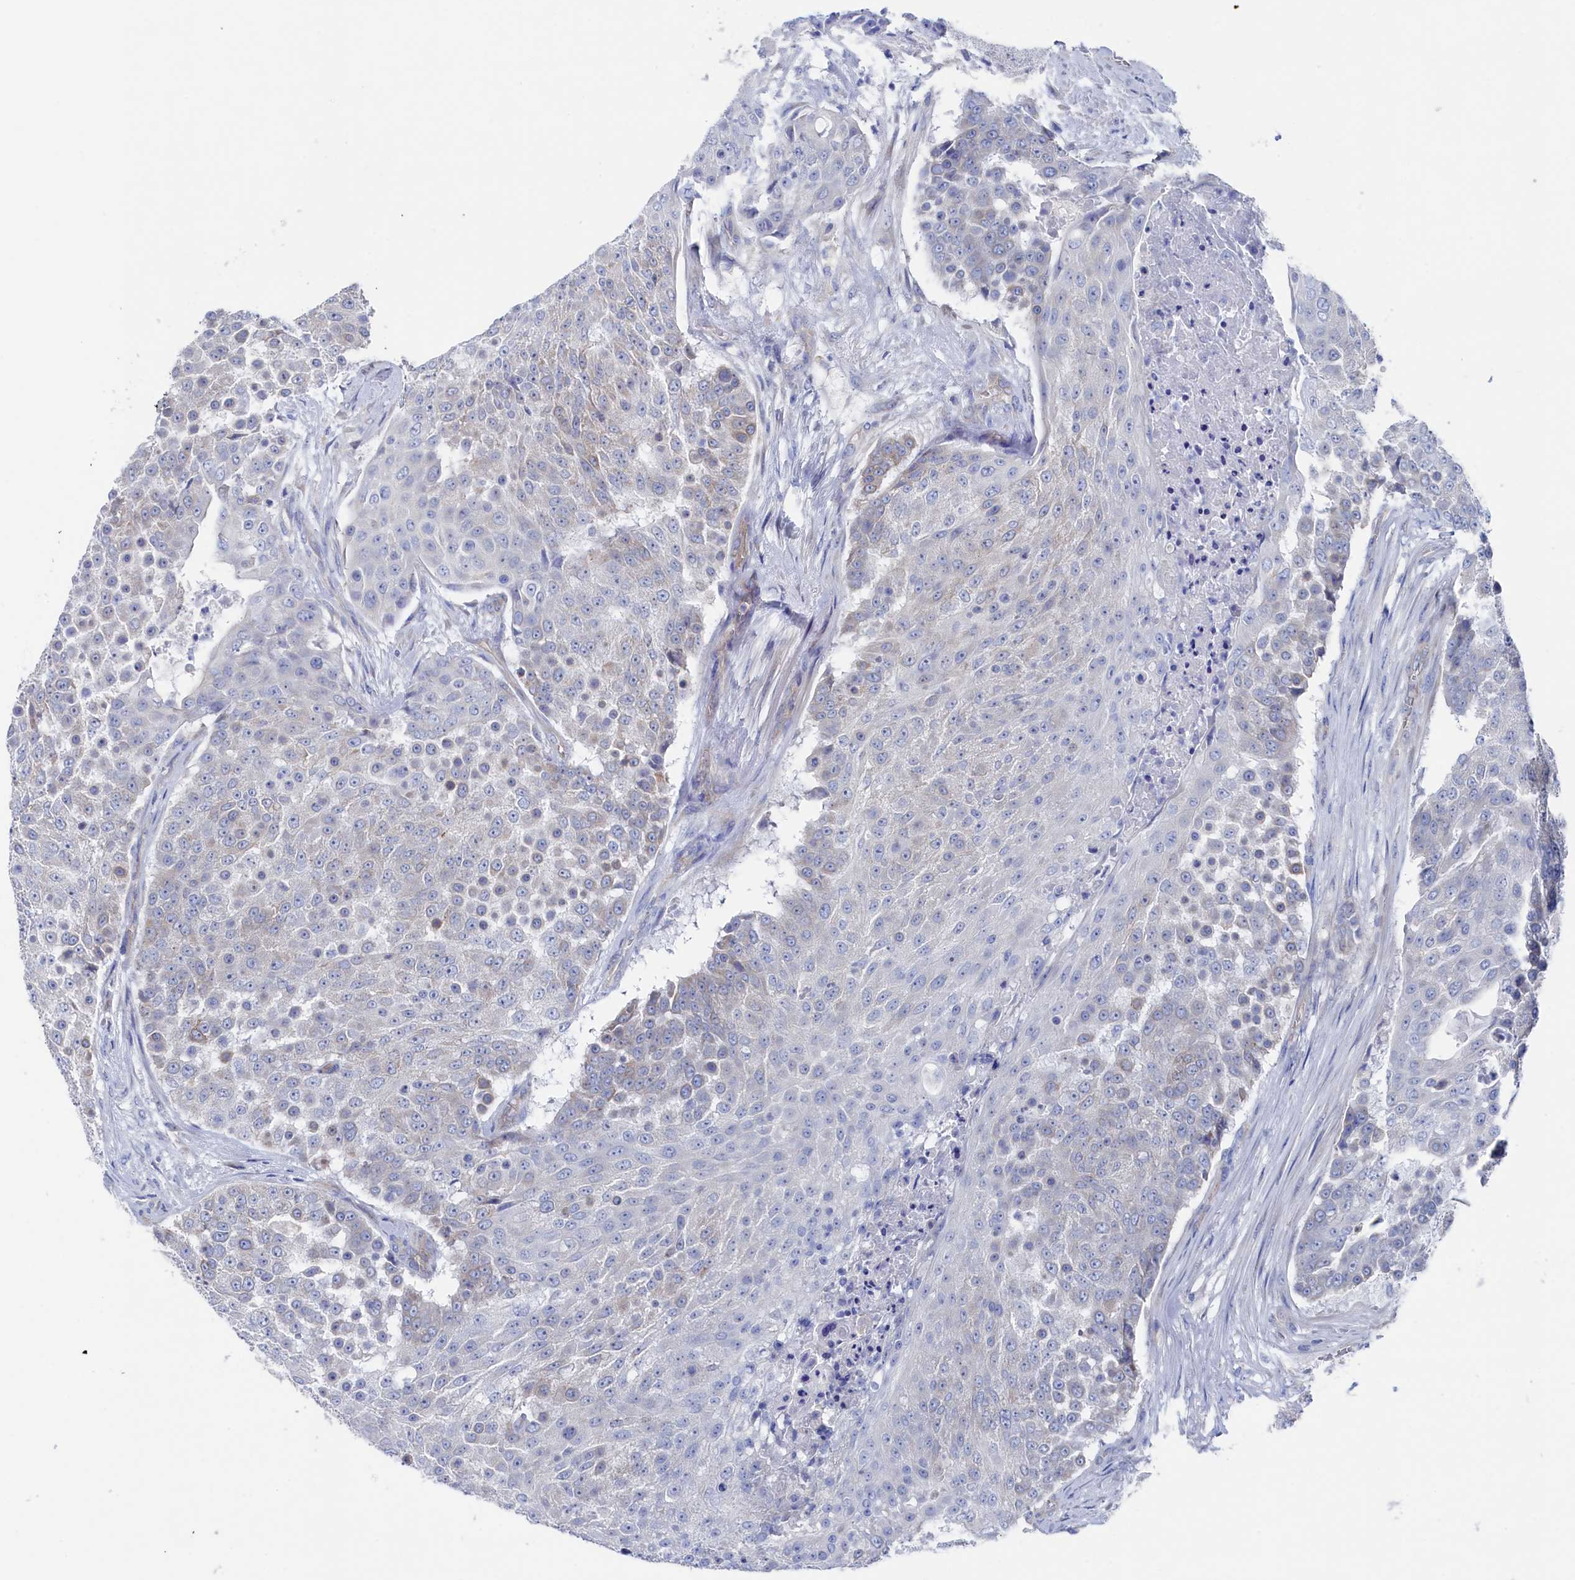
{"staining": {"intensity": "negative", "quantity": "none", "location": "none"}, "tissue": "urothelial cancer", "cell_type": "Tumor cells", "image_type": "cancer", "snomed": [{"axis": "morphology", "description": "Urothelial carcinoma, High grade"}, {"axis": "topography", "description": "Urinary bladder"}], "caption": "This is a photomicrograph of immunohistochemistry (IHC) staining of urothelial cancer, which shows no staining in tumor cells. (Stains: DAB IHC with hematoxylin counter stain, Microscopy: brightfield microscopy at high magnification).", "gene": "TMOD2", "patient": {"sex": "female", "age": 63}}